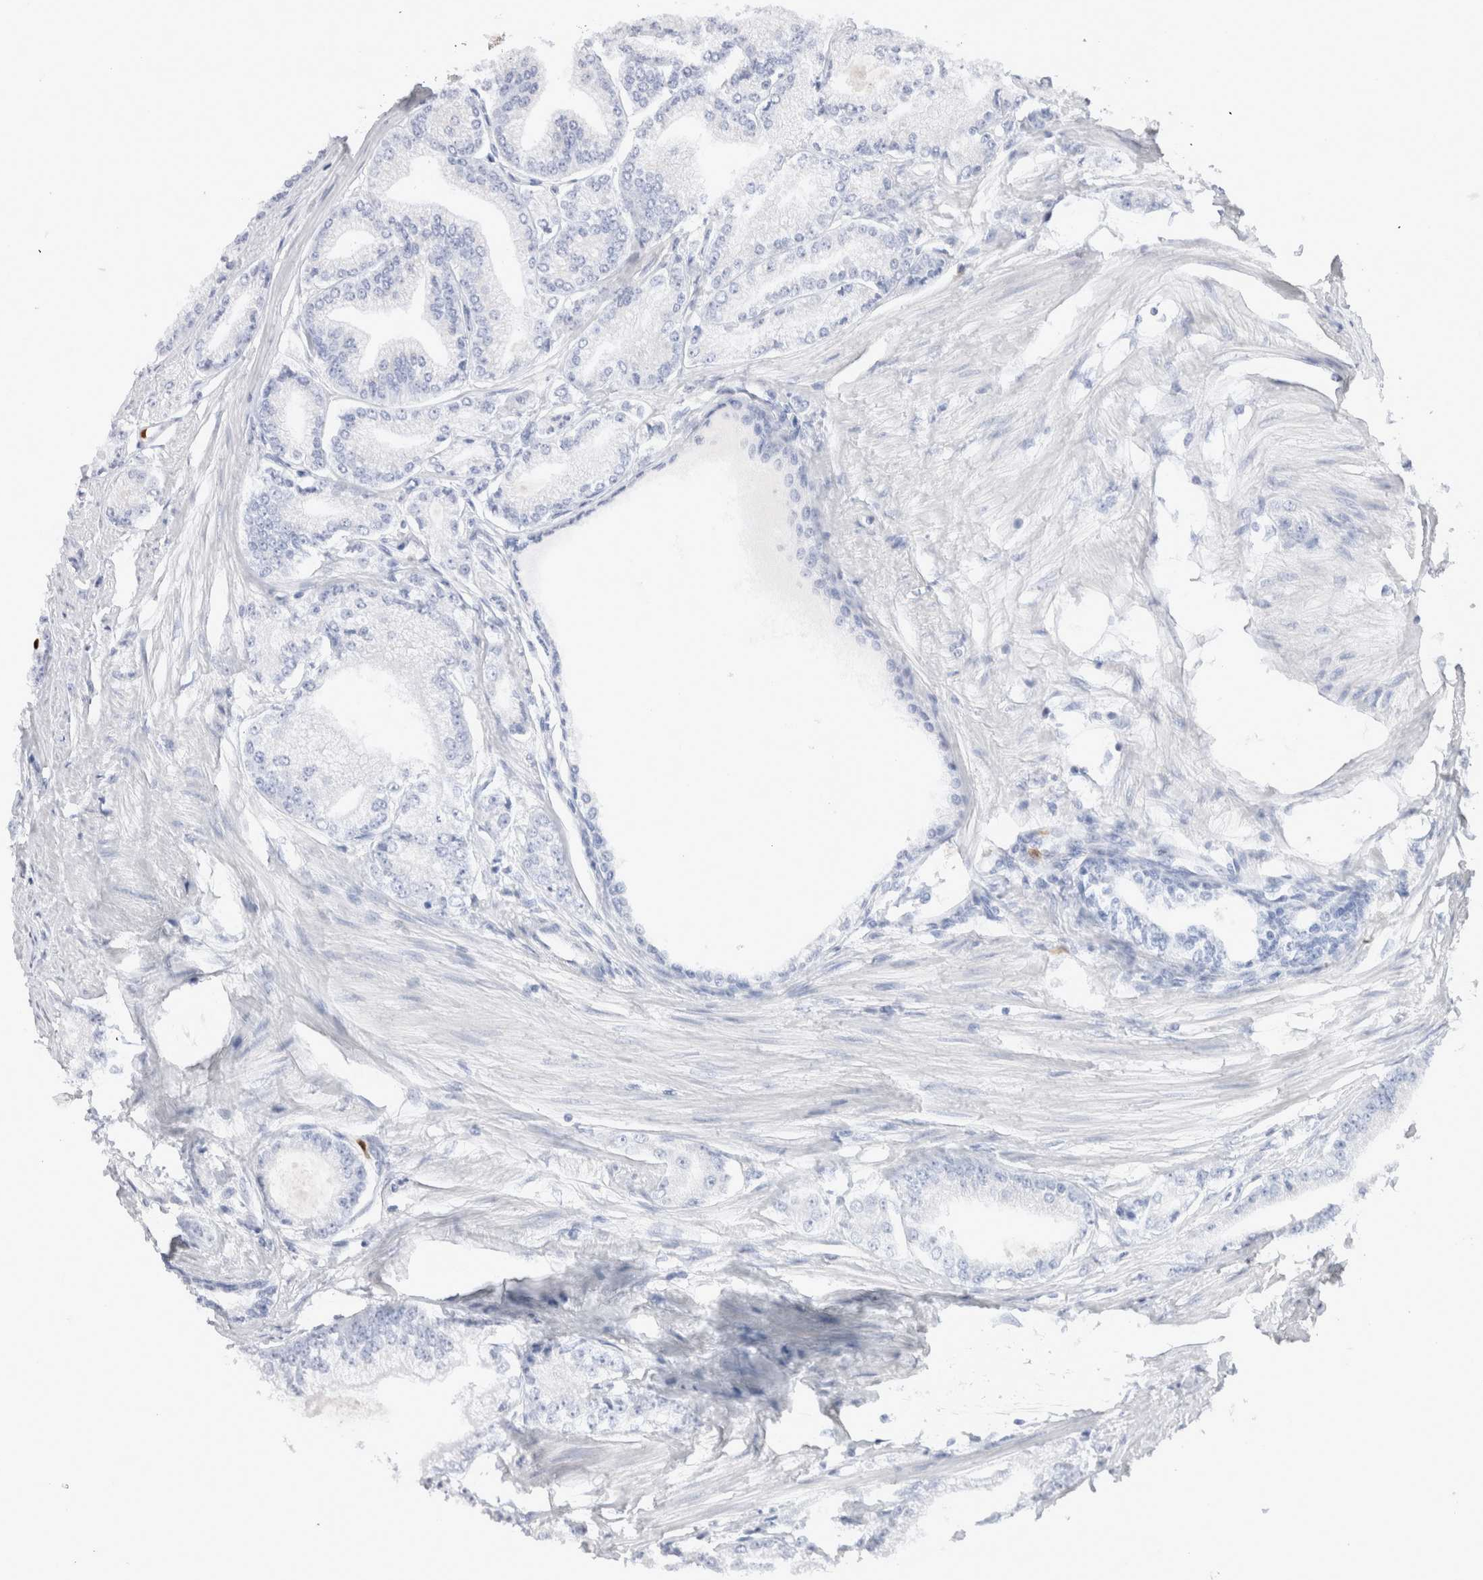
{"staining": {"intensity": "negative", "quantity": "none", "location": "none"}, "tissue": "prostate cancer", "cell_type": "Tumor cells", "image_type": "cancer", "snomed": [{"axis": "morphology", "description": "Adenocarcinoma, Low grade"}, {"axis": "topography", "description": "Prostate"}], "caption": "The immunohistochemistry (IHC) micrograph has no significant staining in tumor cells of adenocarcinoma (low-grade) (prostate) tissue.", "gene": "SLC10A5", "patient": {"sex": "male", "age": 52}}